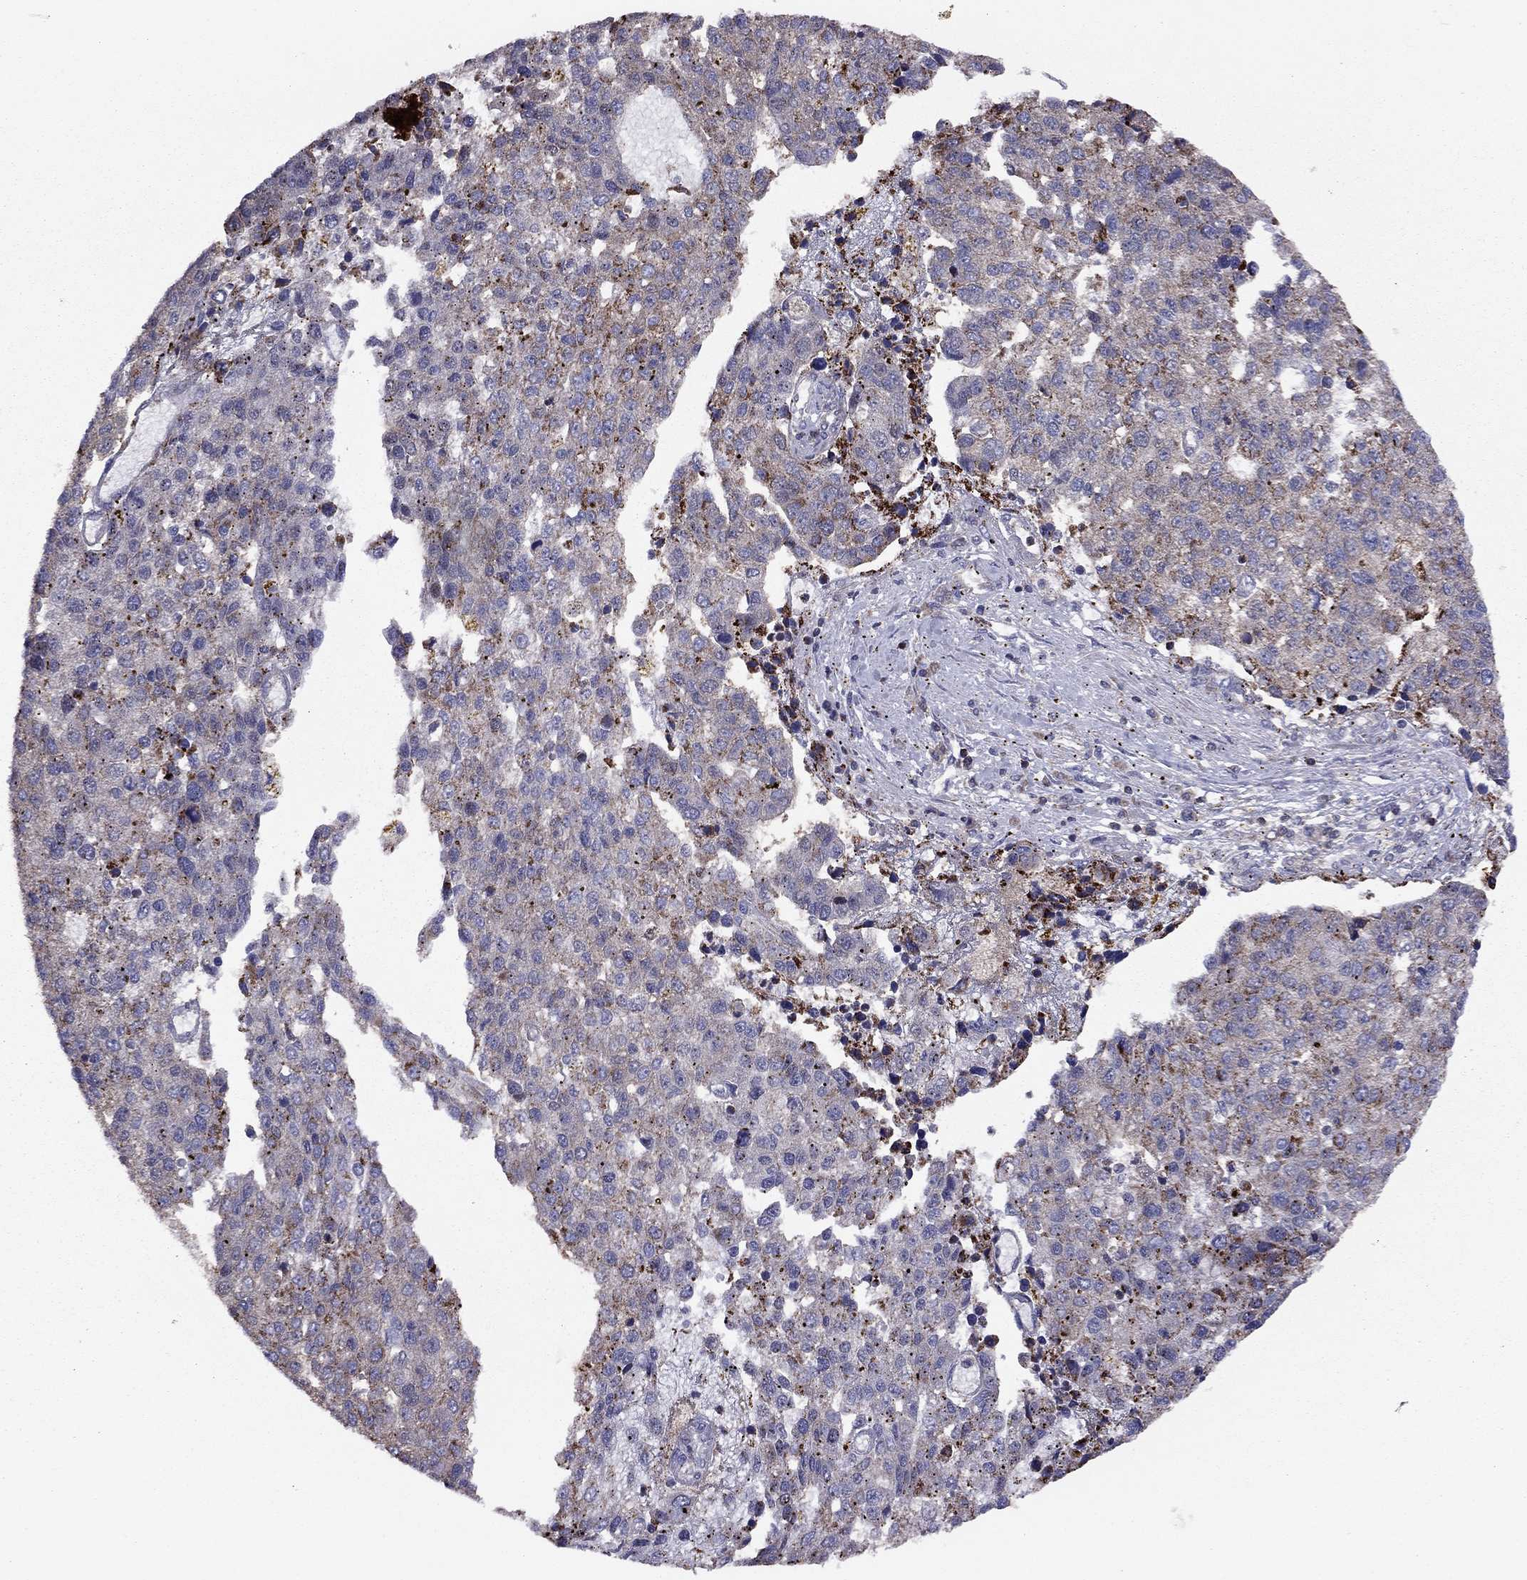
{"staining": {"intensity": "strong", "quantity": "<25%", "location": "cytoplasmic/membranous"}, "tissue": "pancreatic cancer", "cell_type": "Tumor cells", "image_type": "cancer", "snomed": [{"axis": "morphology", "description": "Adenocarcinoma, NOS"}, {"axis": "topography", "description": "Pancreas"}], "caption": "Tumor cells demonstrate medium levels of strong cytoplasmic/membranous positivity in about <25% of cells in pancreatic adenocarcinoma.", "gene": "ALG6", "patient": {"sex": "female", "age": 61}}